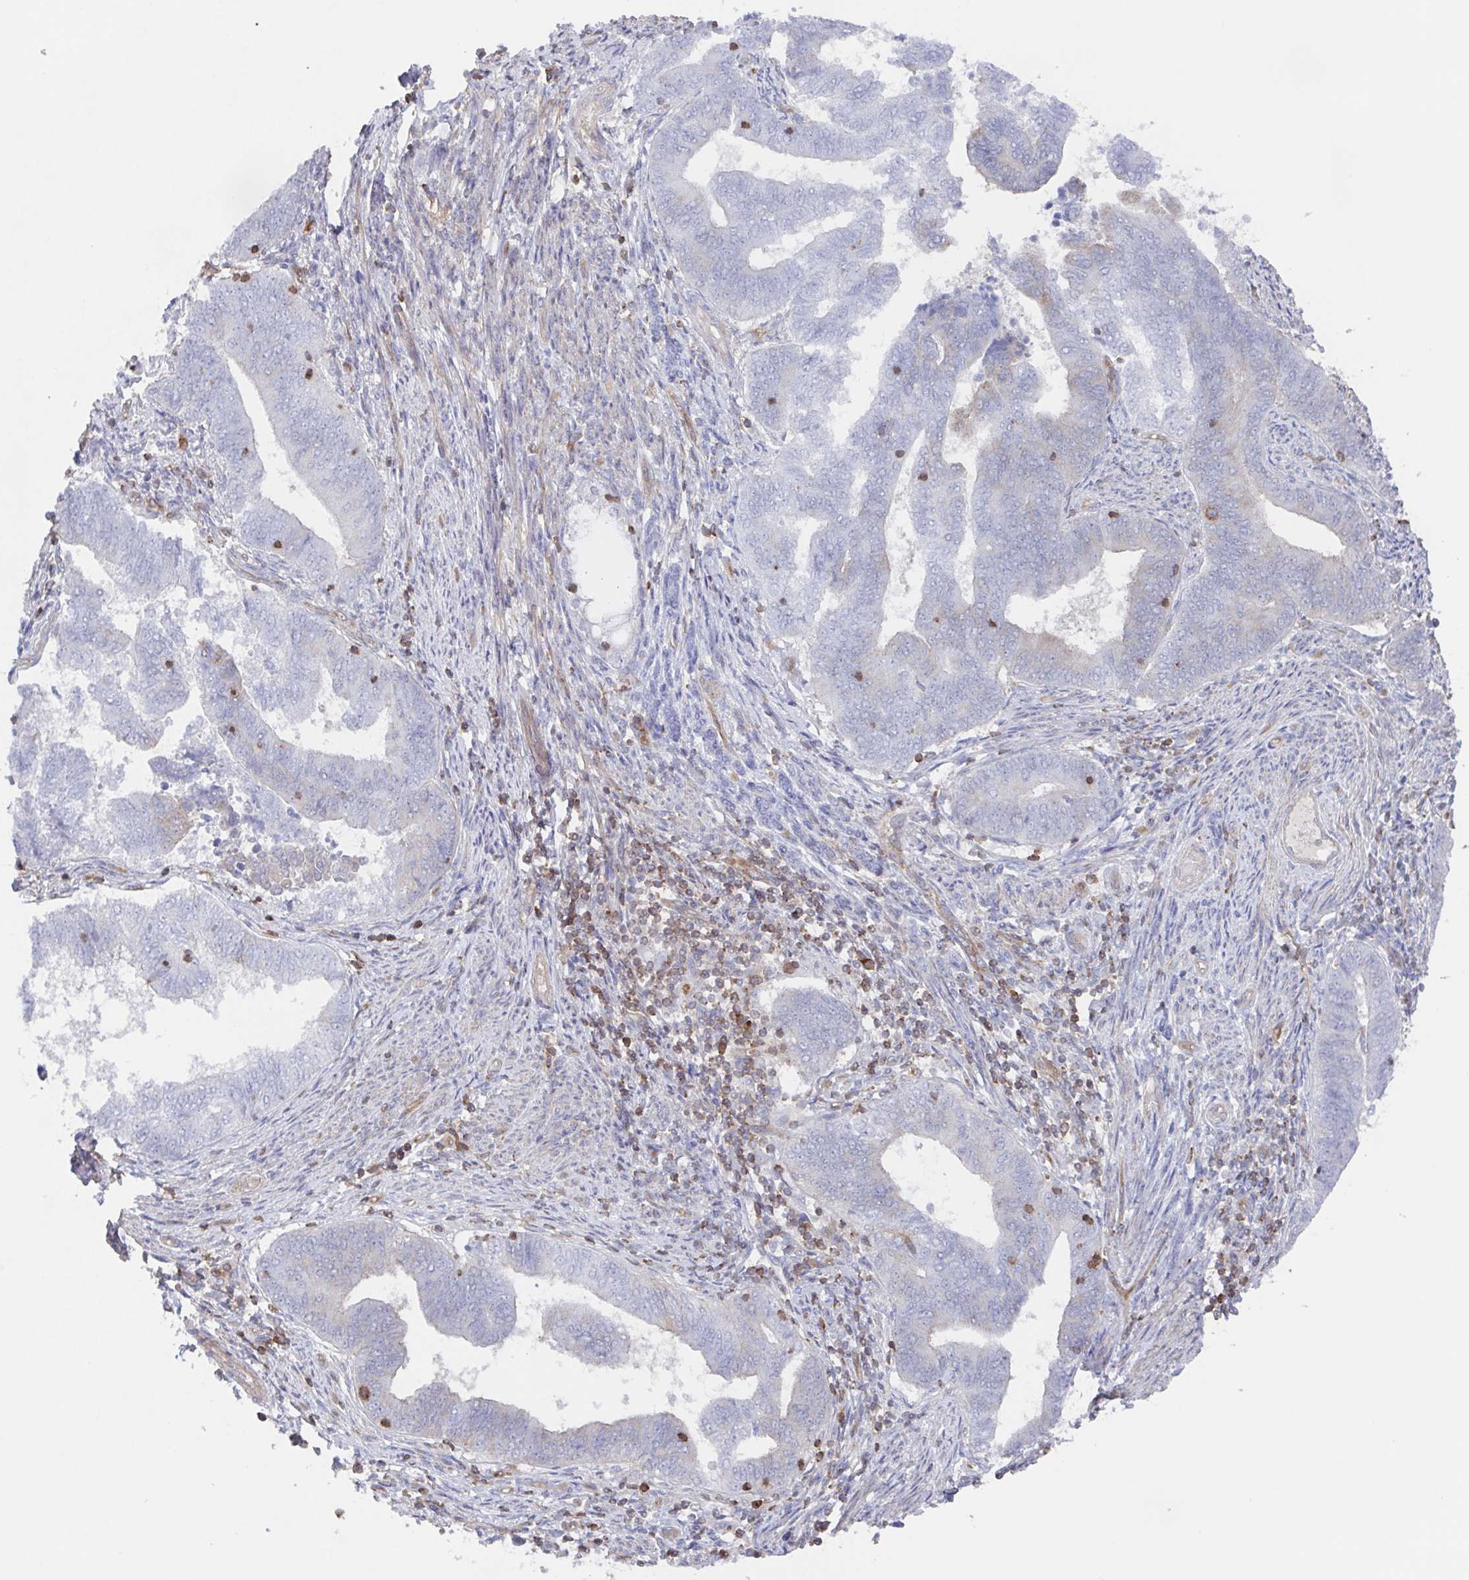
{"staining": {"intensity": "negative", "quantity": "none", "location": "none"}, "tissue": "endometrial cancer", "cell_type": "Tumor cells", "image_type": "cancer", "snomed": [{"axis": "morphology", "description": "Adenocarcinoma, NOS"}, {"axis": "topography", "description": "Endometrium"}], "caption": "Immunohistochemistry (IHC) of adenocarcinoma (endometrial) displays no expression in tumor cells.", "gene": "AGFG2", "patient": {"sex": "female", "age": 65}}